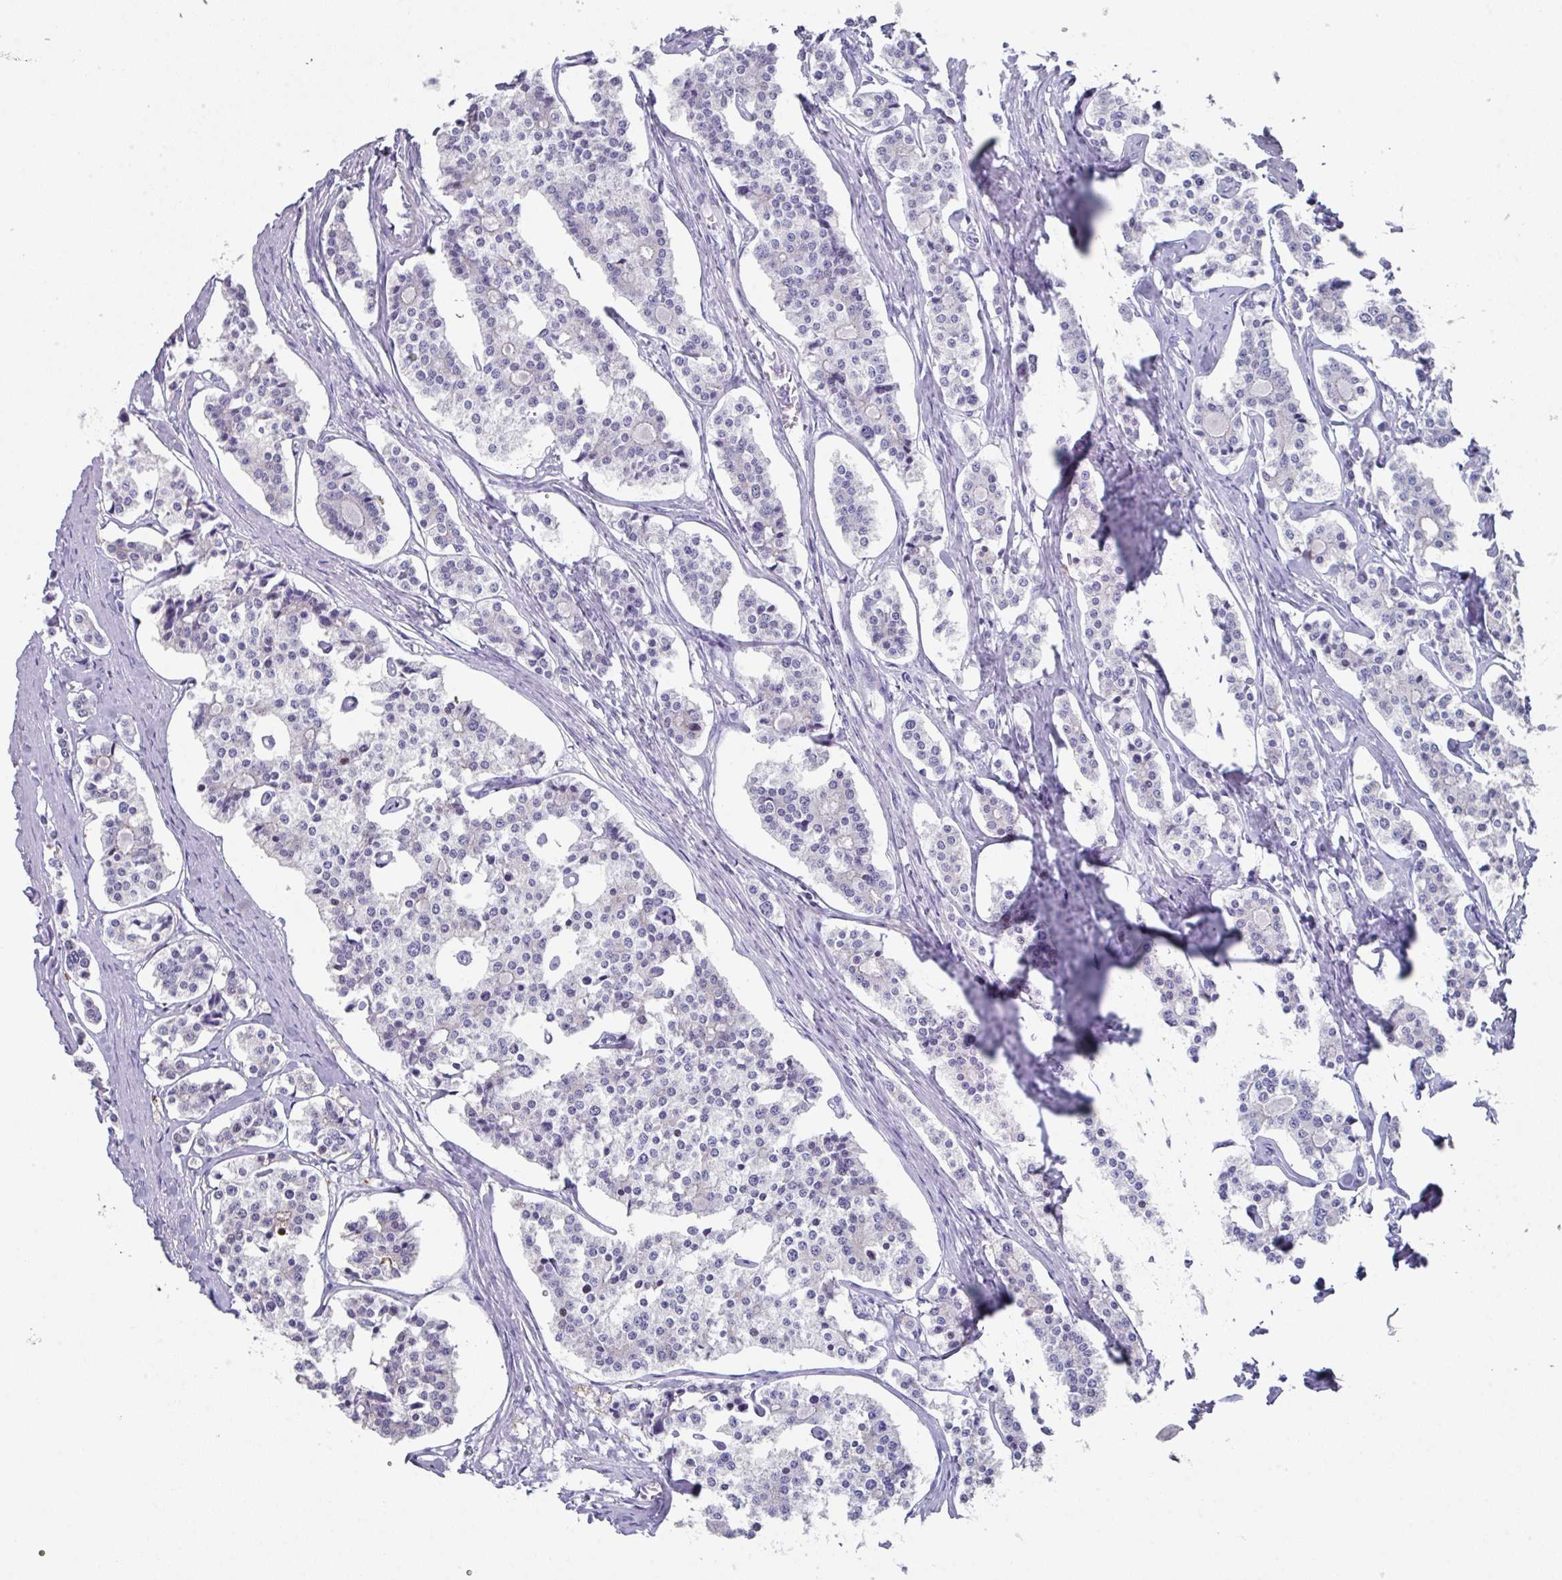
{"staining": {"intensity": "negative", "quantity": "none", "location": "none"}, "tissue": "carcinoid", "cell_type": "Tumor cells", "image_type": "cancer", "snomed": [{"axis": "morphology", "description": "Carcinoid, malignant, NOS"}, {"axis": "topography", "description": "Small intestine"}], "caption": "Malignant carcinoid stained for a protein using immunohistochemistry (IHC) displays no positivity tumor cells.", "gene": "PEX10", "patient": {"sex": "male", "age": 63}}